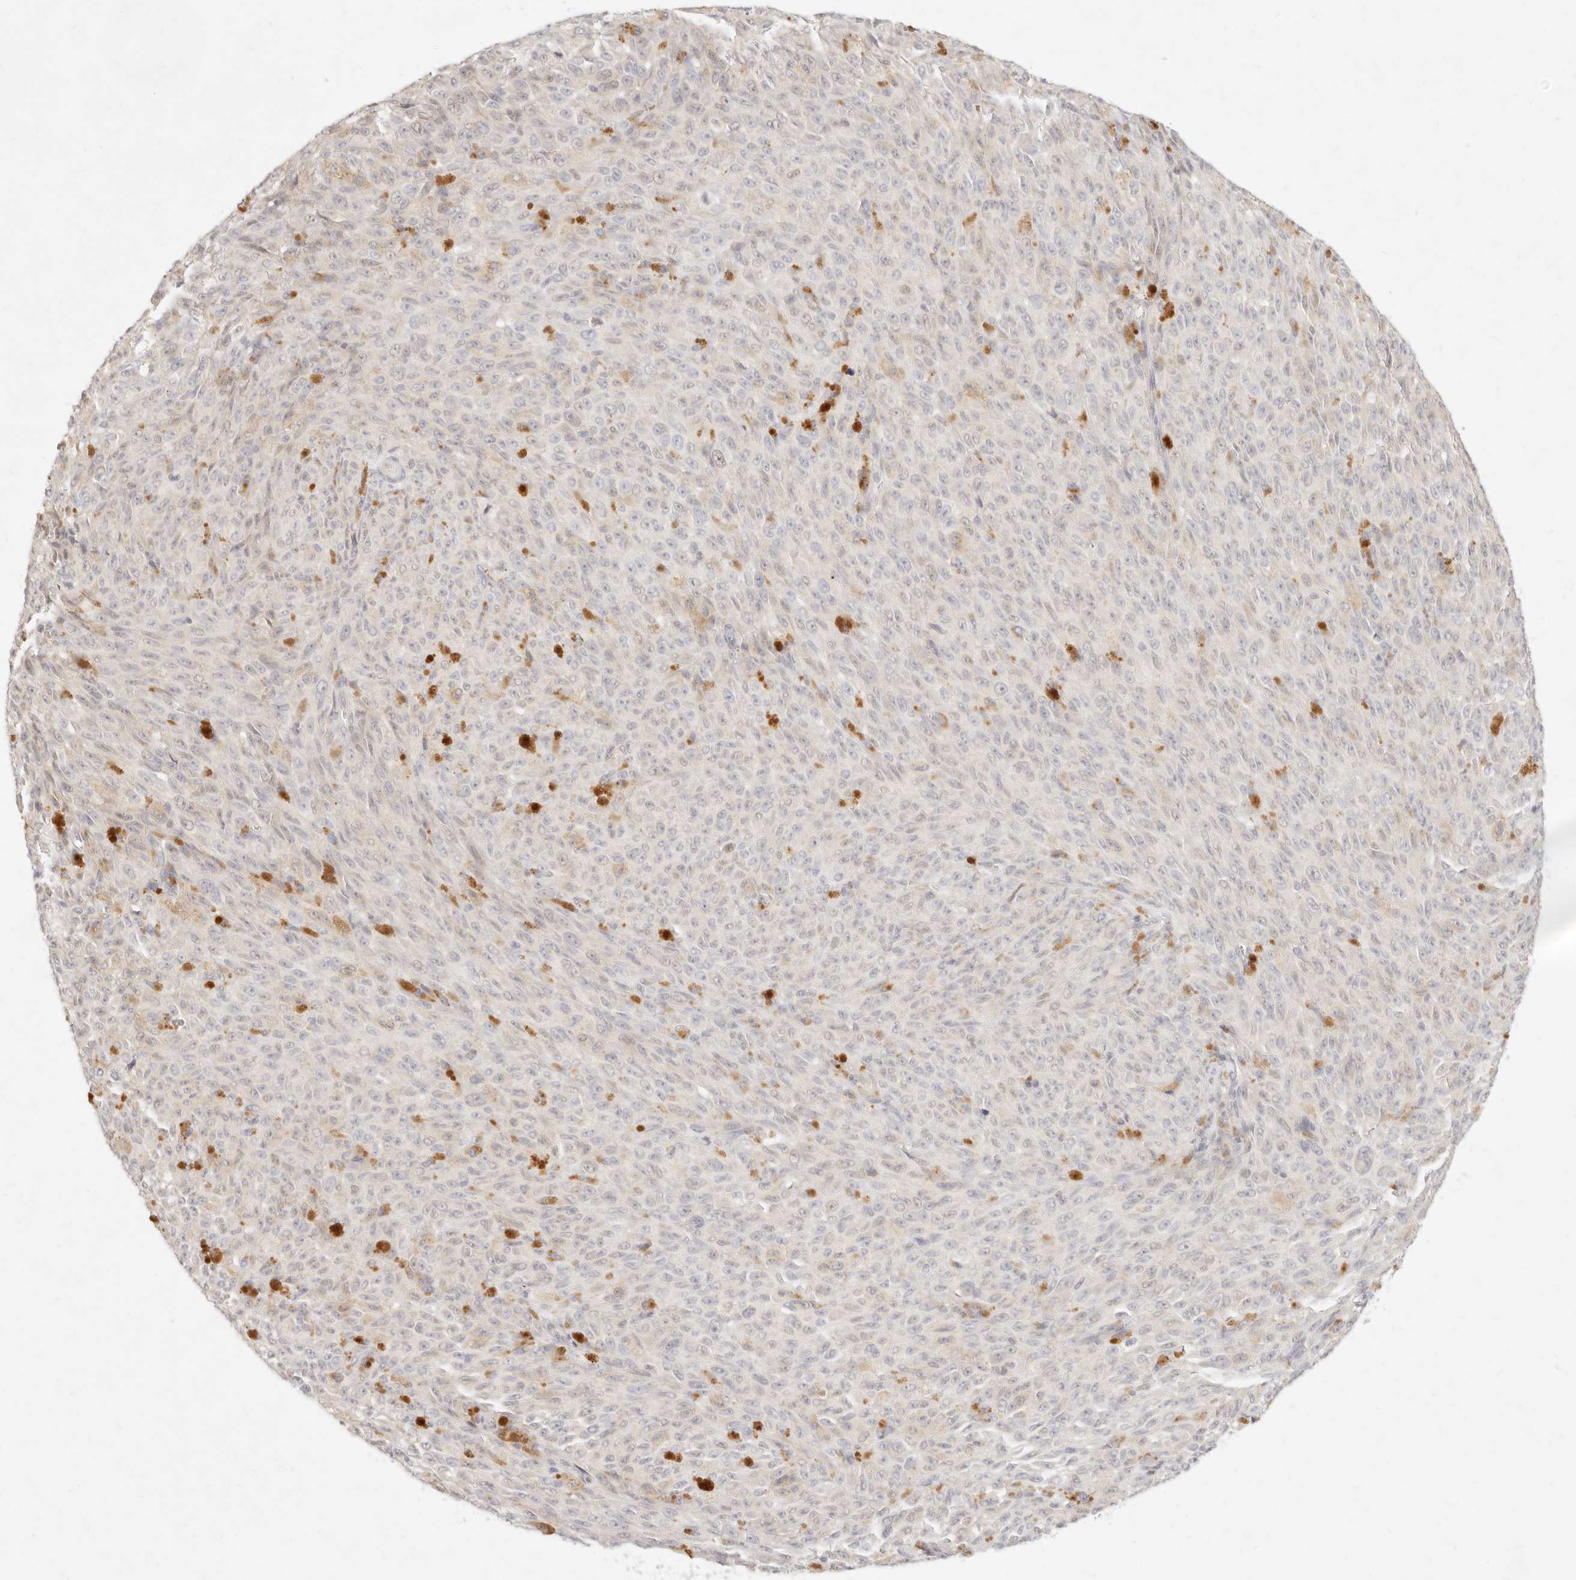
{"staining": {"intensity": "negative", "quantity": "none", "location": "none"}, "tissue": "melanoma", "cell_type": "Tumor cells", "image_type": "cancer", "snomed": [{"axis": "morphology", "description": "Malignant melanoma, NOS"}, {"axis": "topography", "description": "Skin"}], "caption": "Malignant melanoma was stained to show a protein in brown. There is no significant staining in tumor cells.", "gene": "ASCL3", "patient": {"sex": "female", "age": 82}}